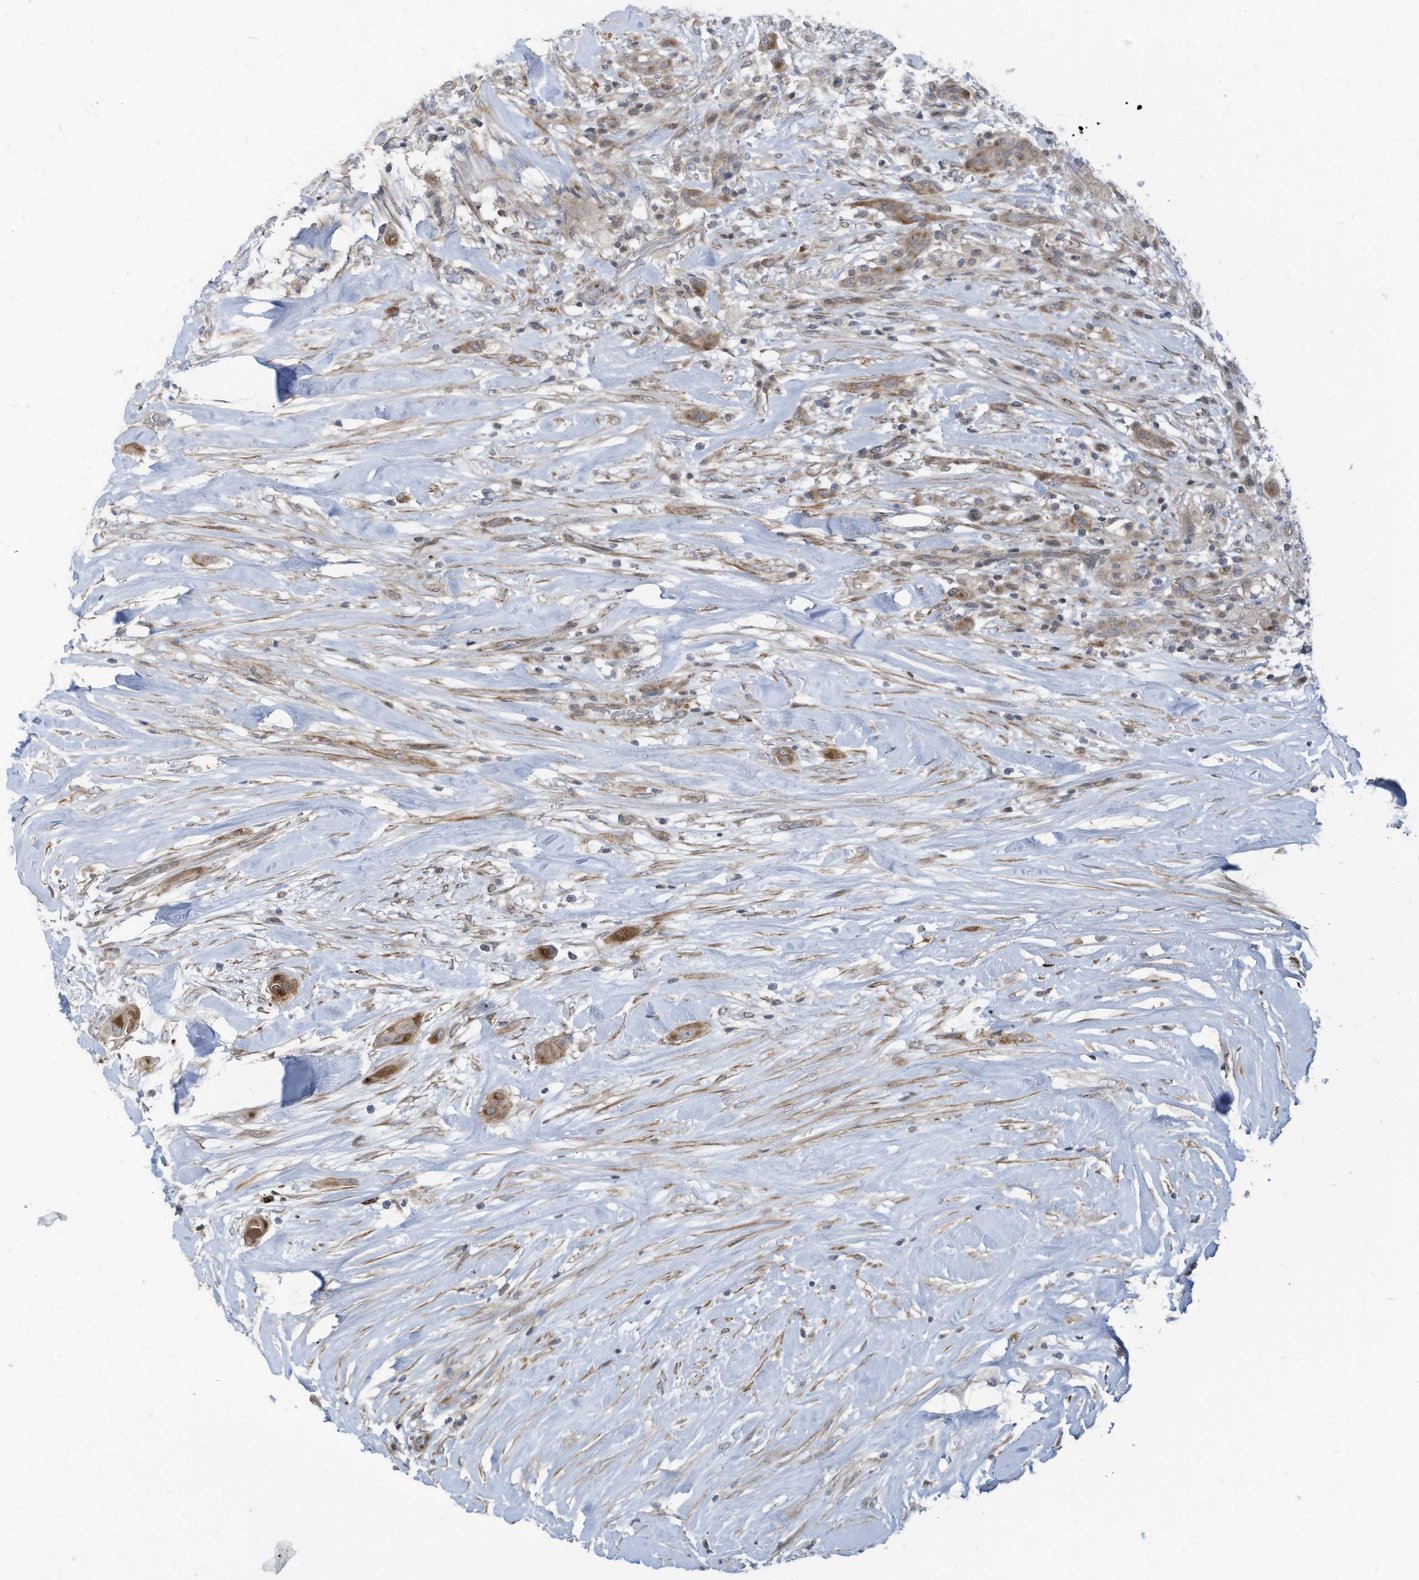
{"staining": {"intensity": "moderate", "quantity": ">75%", "location": "cytoplasmic/membranous"}, "tissue": "thyroid cancer", "cell_type": "Tumor cells", "image_type": "cancer", "snomed": [{"axis": "morphology", "description": "Papillary adenocarcinoma, NOS"}, {"axis": "topography", "description": "Thyroid gland"}], "caption": "An IHC image of neoplastic tissue is shown. Protein staining in brown shows moderate cytoplasmic/membranous positivity in thyroid cancer within tumor cells.", "gene": "GPATCH3", "patient": {"sex": "female", "age": 59}}